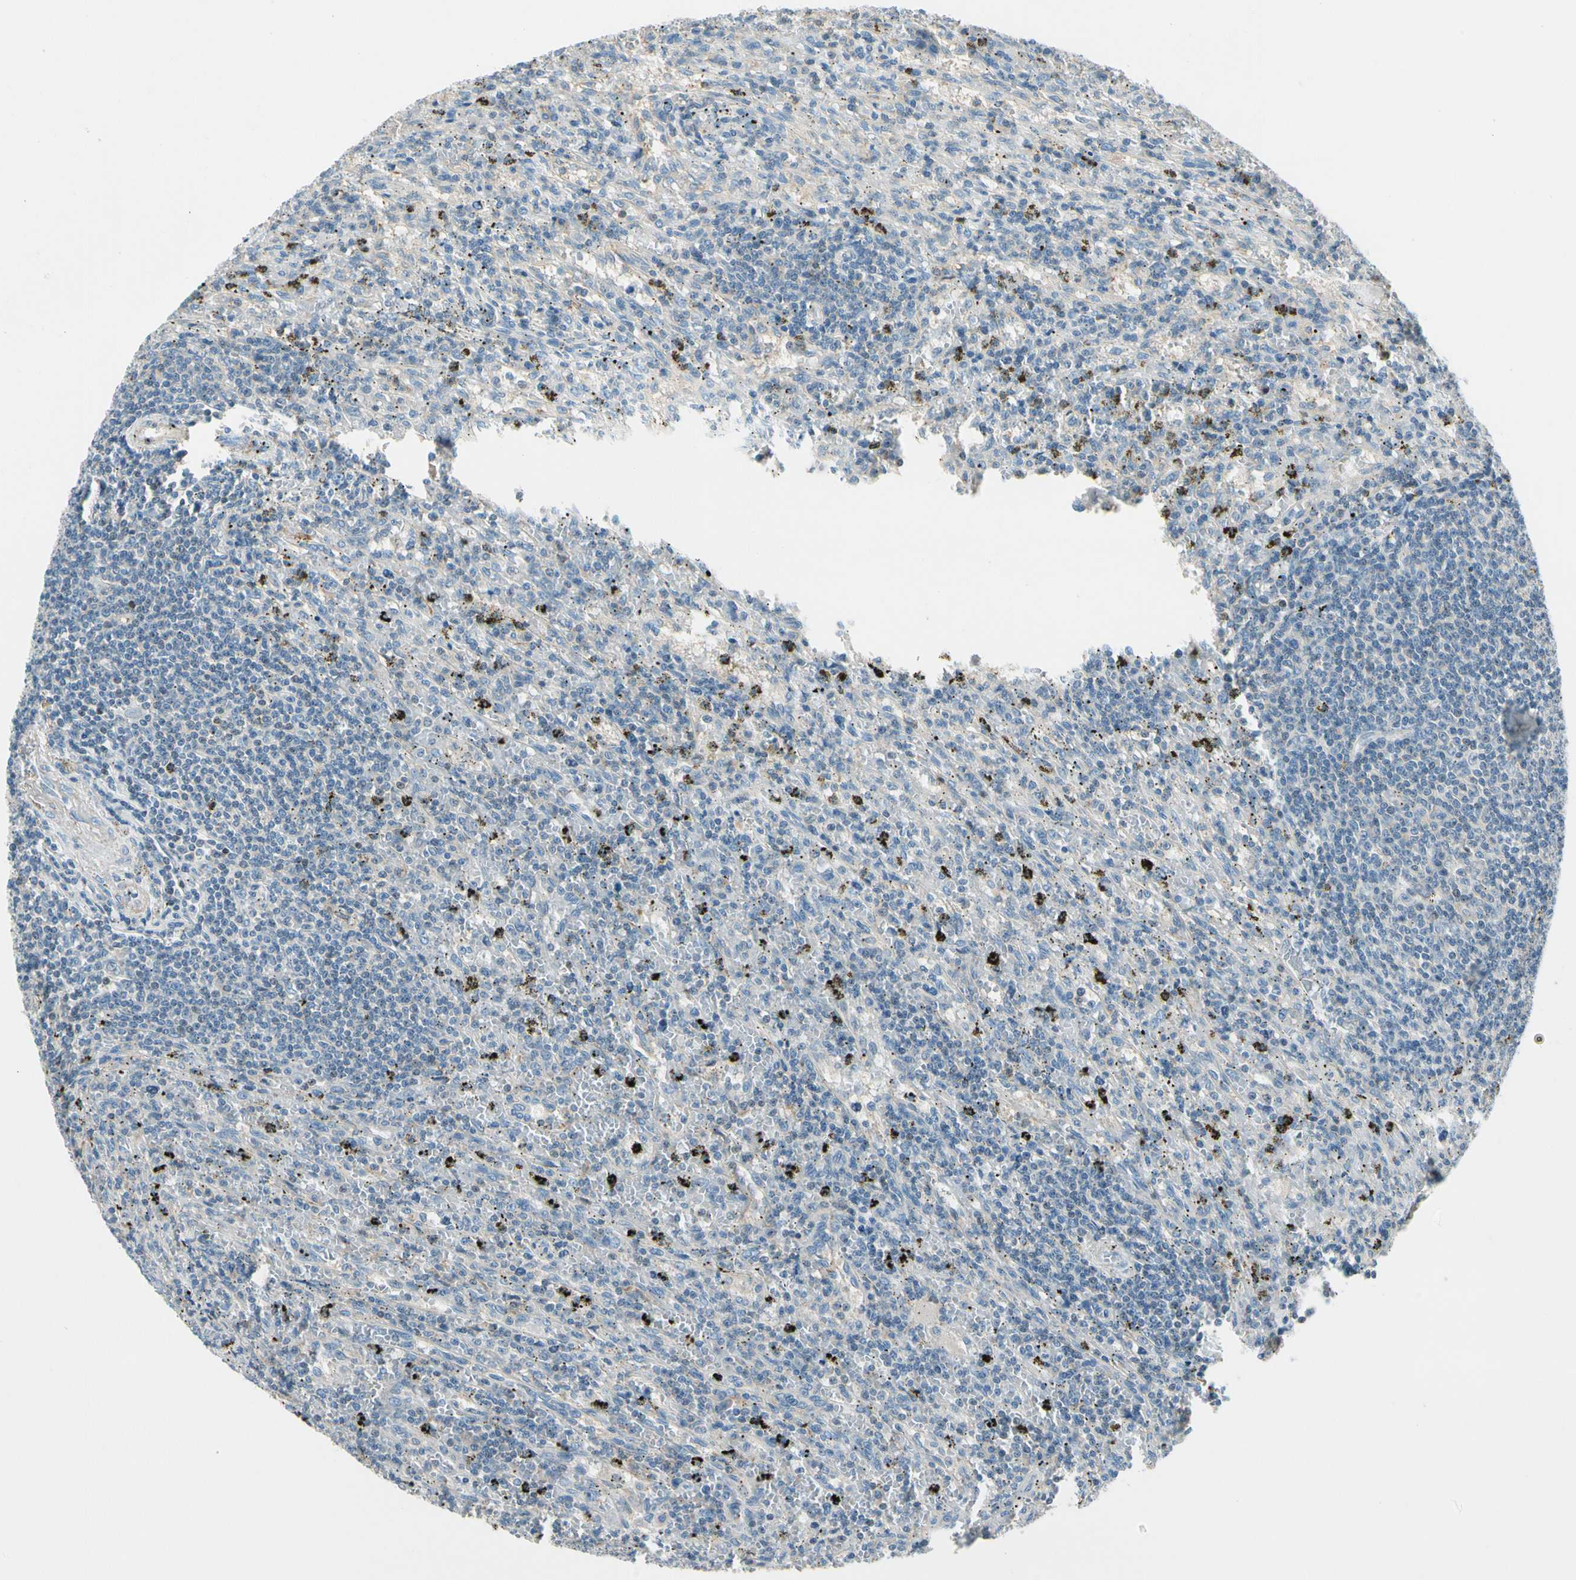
{"staining": {"intensity": "negative", "quantity": "none", "location": "none"}, "tissue": "lymphoma", "cell_type": "Tumor cells", "image_type": "cancer", "snomed": [{"axis": "morphology", "description": "Malignant lymphoma, non-Hodgkin's type, Low grade"}, {"axis": "topography", "description": "Spleen"}], "caption": "Tumor cells are negative for protein expression in human low-grade malignant lymphoma, non-Hodgkin's type. The staining is performed using DAB brown chromogen with nuclei counter-stained in using hematoxylin.", "gene": "CDH6", "patient": {"sex": "male", "age": 76}}